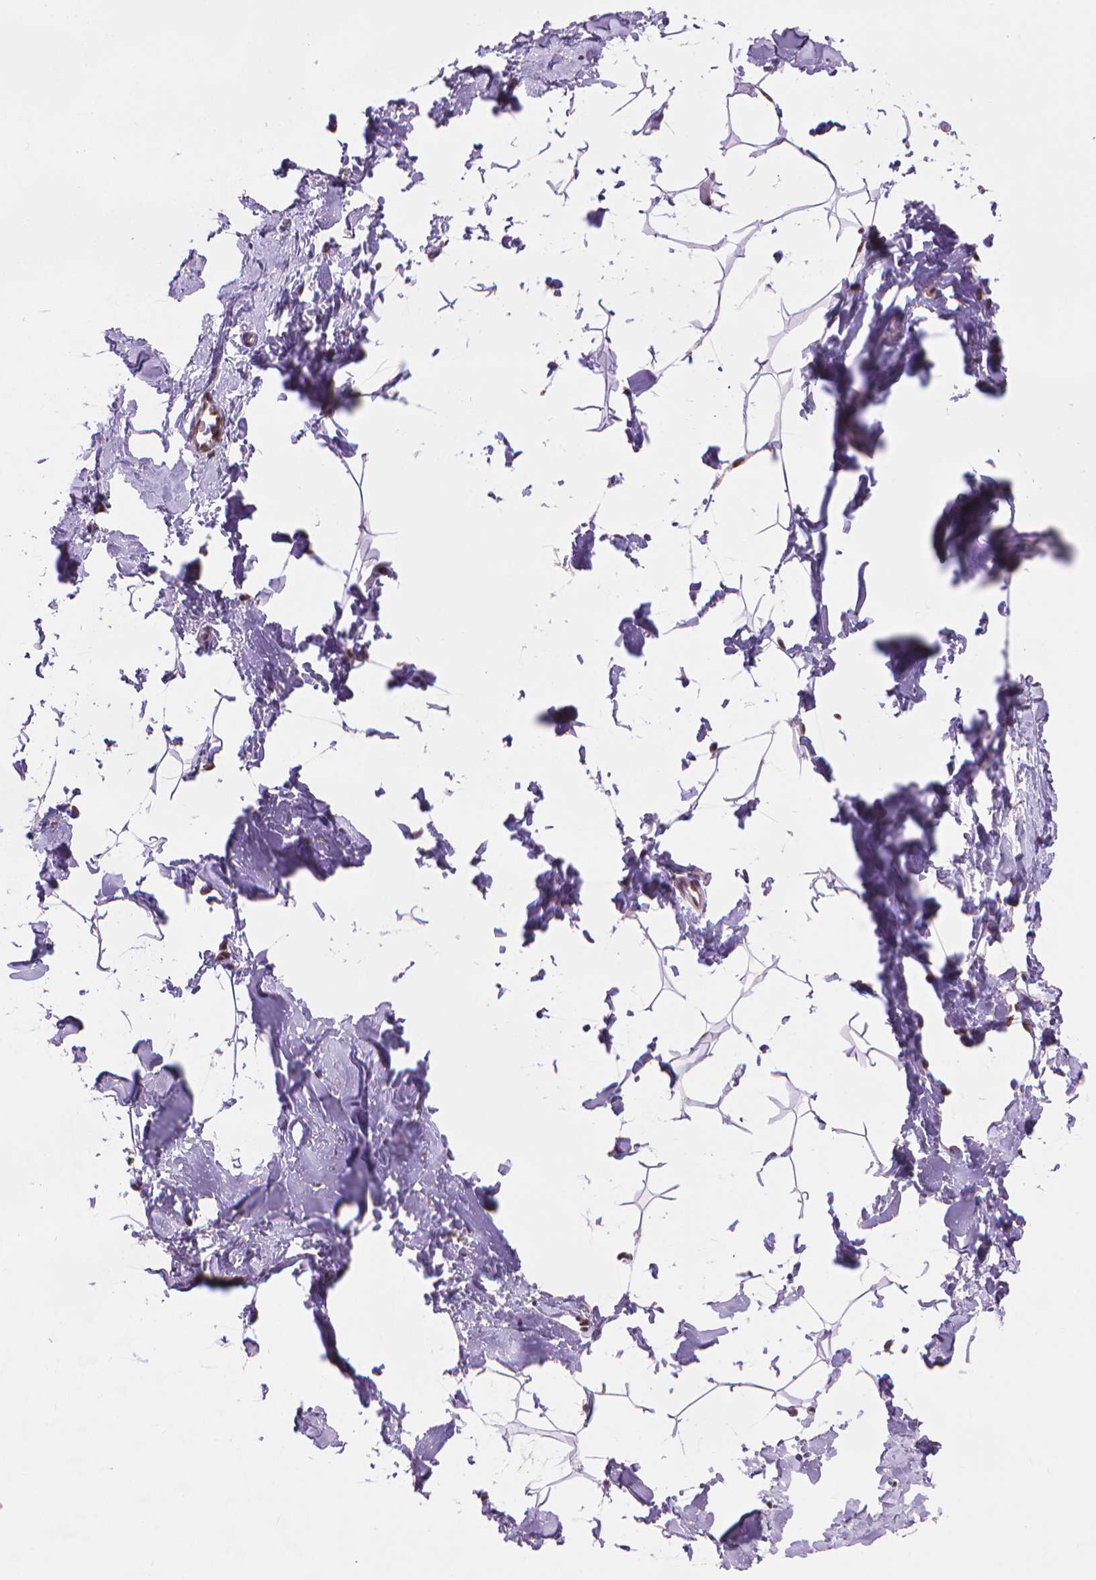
{"staining": {"intensity": "negative", "quantity": "none", "location": "none"}, "tissue": "breast", "cell_type": "Adipocytes", "image_type": "normal", "snomed": [{"axis": "morphology", "description": "Normal tissue, NOS"}, {"axis": "topography", "description": "Breast"}], "caption": "Immunohistochemical staining of benign human breast demonstrates no significant expression in adipocytes. Brightfield microscopy of IHC stained with DAB (brown) and hematoxylin (blue), captured at high magnification.", "gene": "UBN1", "patient": {"sex": "female", "age": 32}}